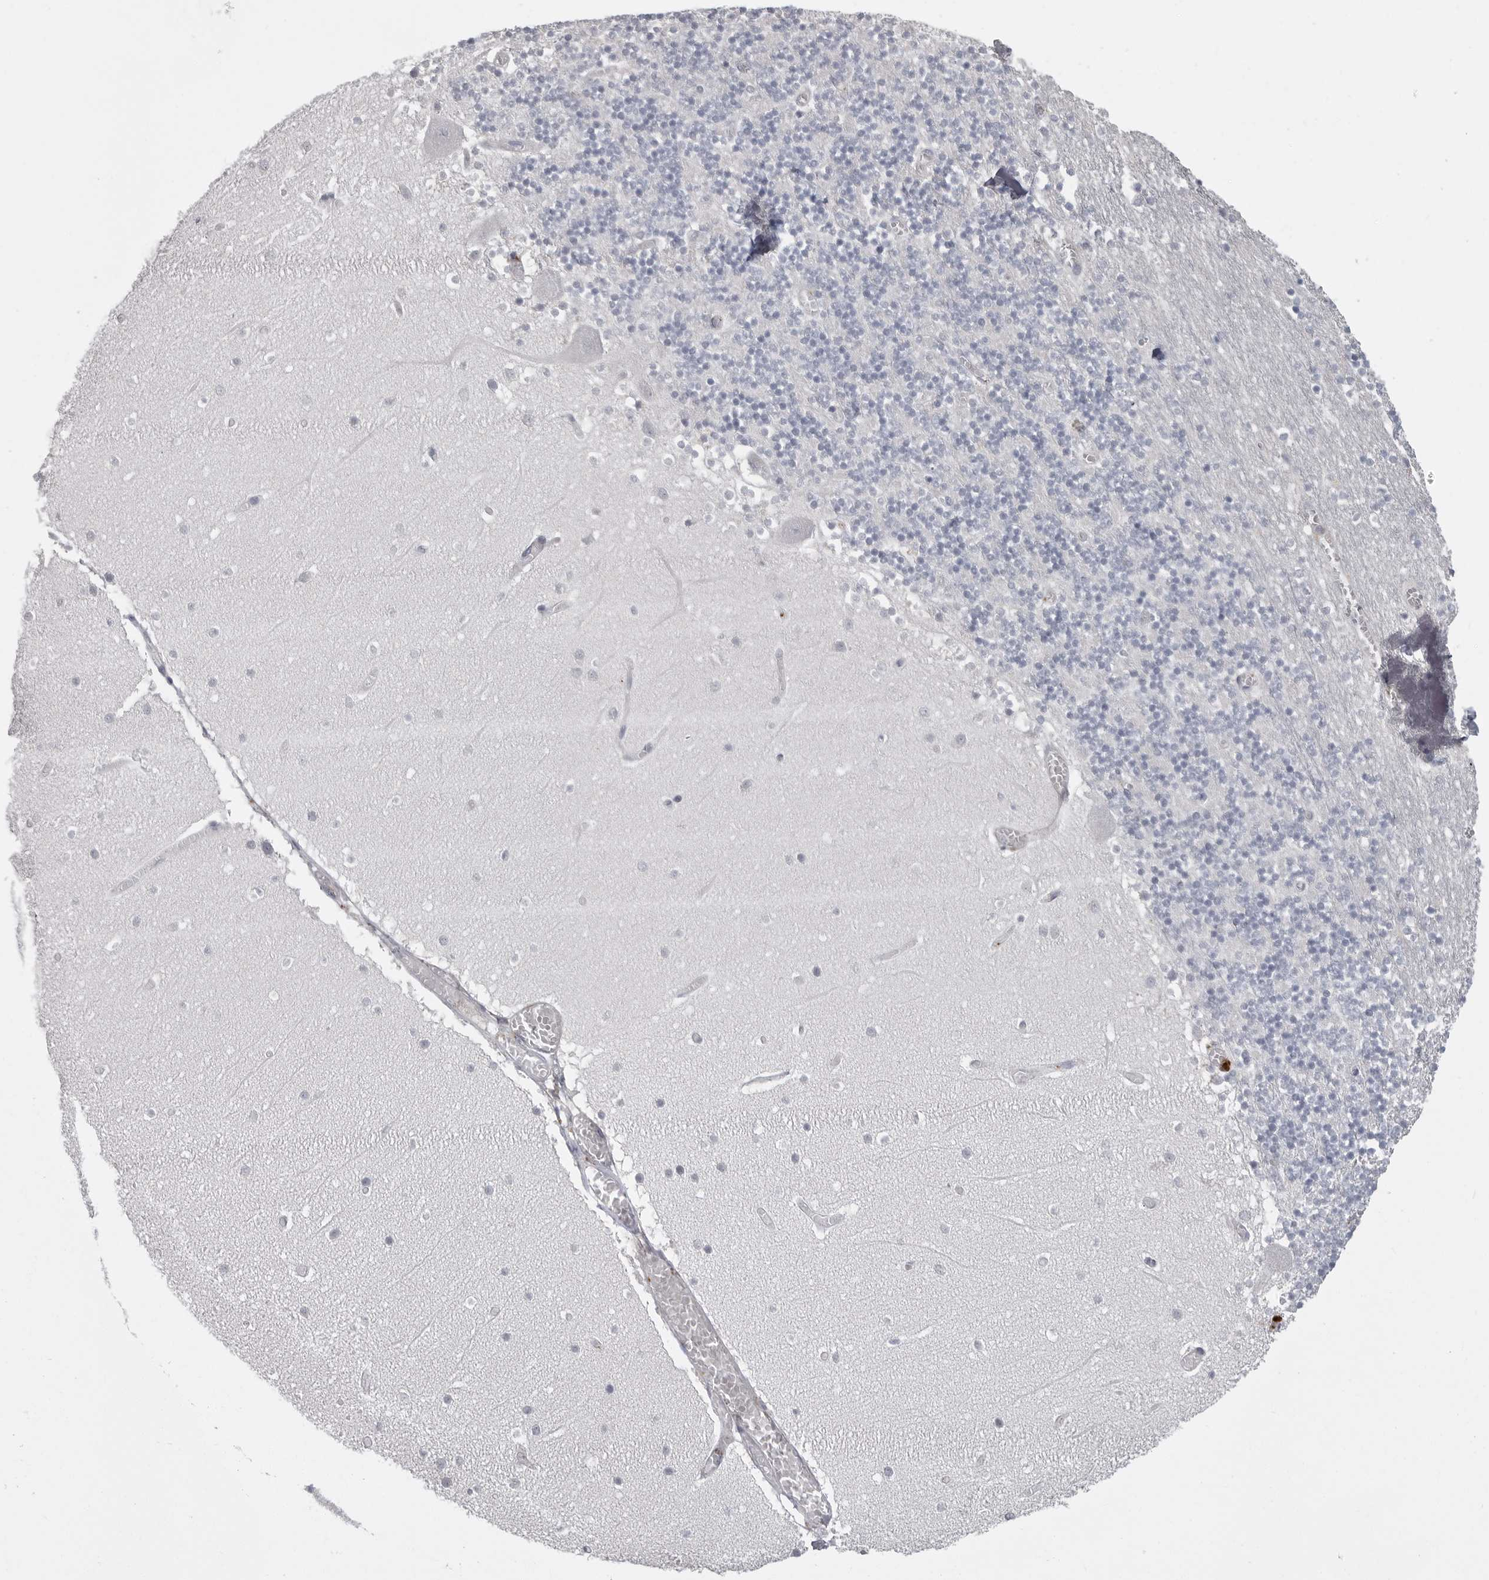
{"staining": {"intensity": "negative", "quantity": "none", "location": "none"}, "tissue": "cerebellum", "cell_type": "Cells in granular layer", "image_type": "normal", "snomed": [{"axis": "morphology", "description": "Normal tissue, NOS"}, {"axis": "topography", "description": "Cerebellum"}], "caption": "Protein analysis of benign cerebellum reveals no significant expression in cells in granular layer.", "gene": "SERPING1", "patient": {"sex": "female", "age": 28}}